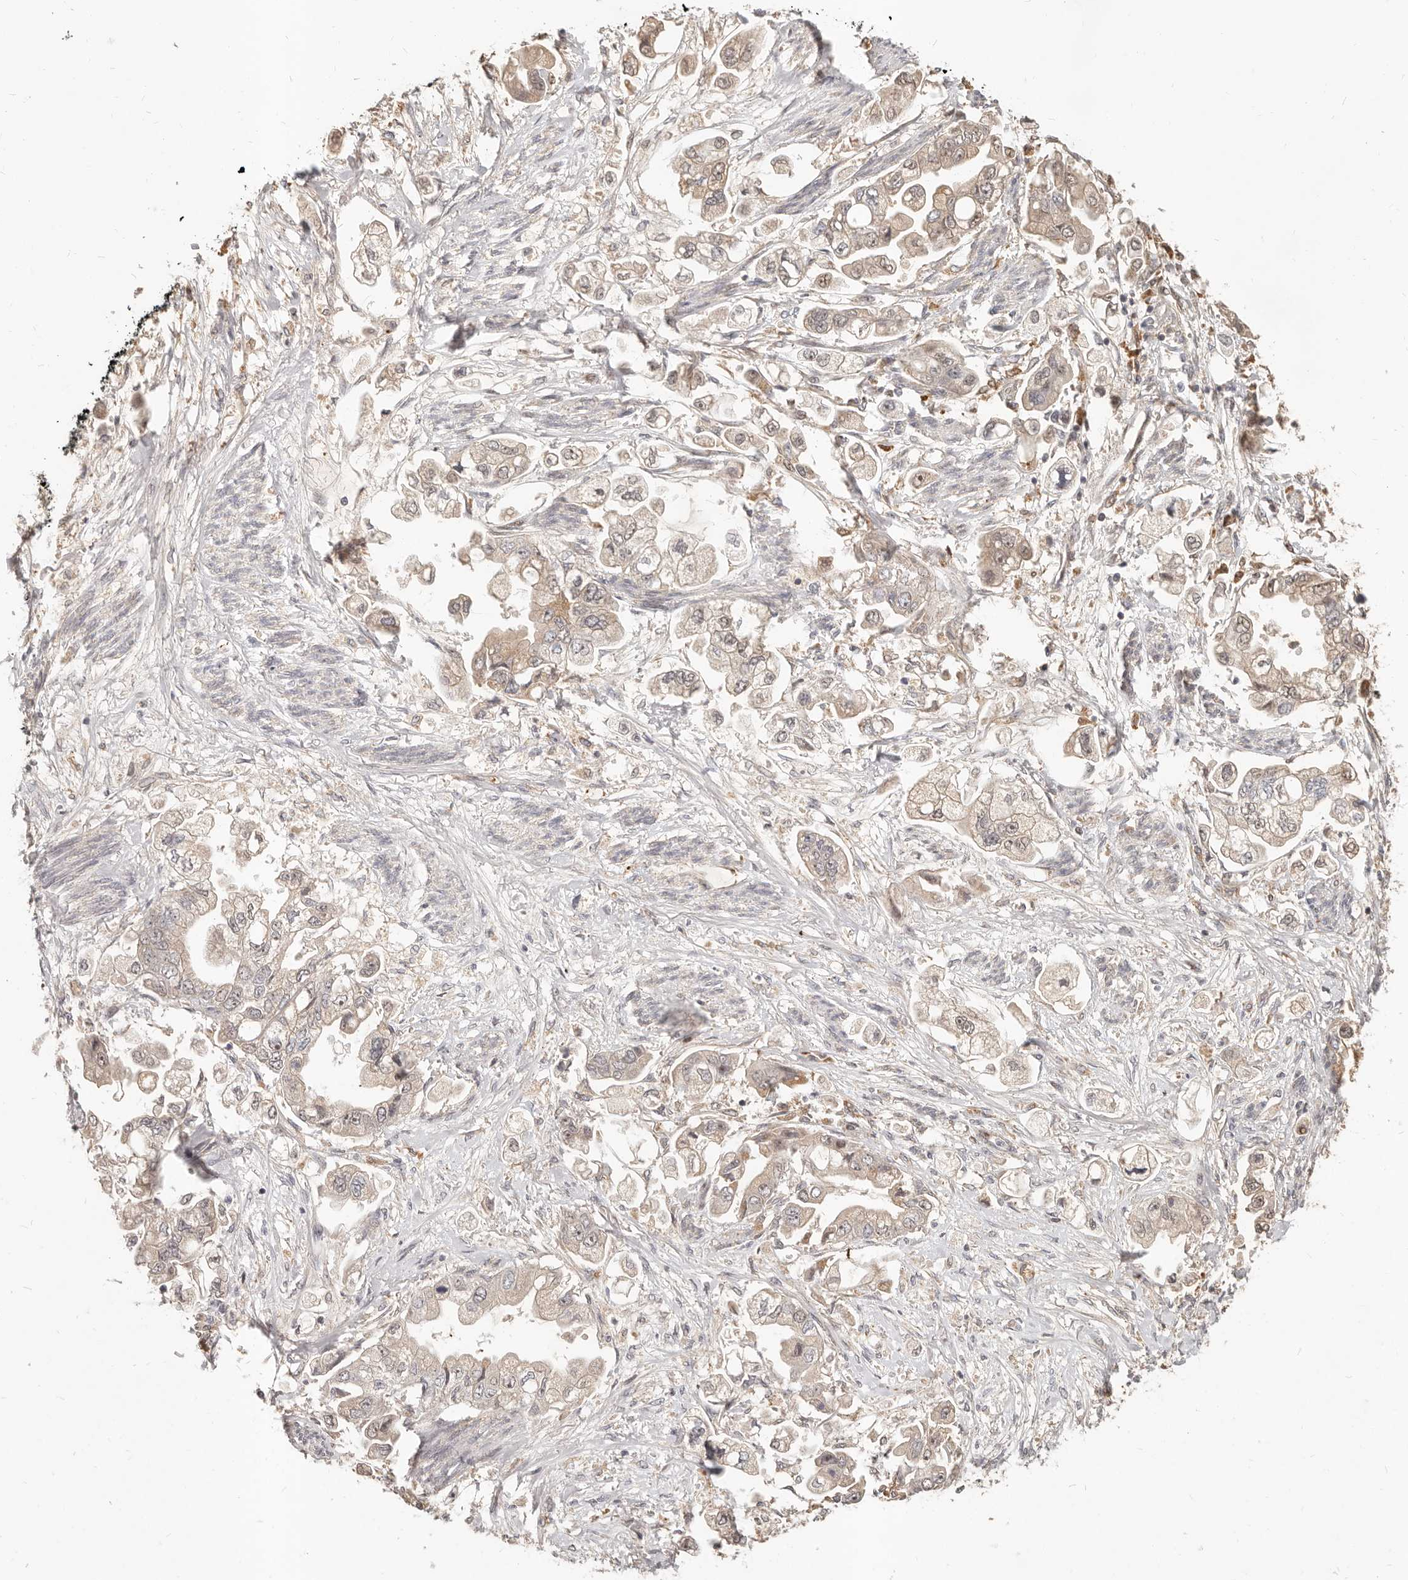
{"staining": {"intensity": "weak", "quantity": "25%-75%", "location": "cytoplasmic/membranous"}, "tissue": "stomach cancer", "cell_type": "Tumor cells", "image_type": "cancer", "snomed": [{"axis": "morphology", "description": "Adenocarcinoma, NOS"}, {"axis": "topography", "description": "Stomach"}], "caption": "Immunohistochemical staining of stomach cancer (adenocarcinoma) reveals low levels of weak cytoplasmic/membranous positivity in about 25%-75% of tumor cells.", "gene": "ZRANB1", "patient": {"sex": "male", "age": 62}}